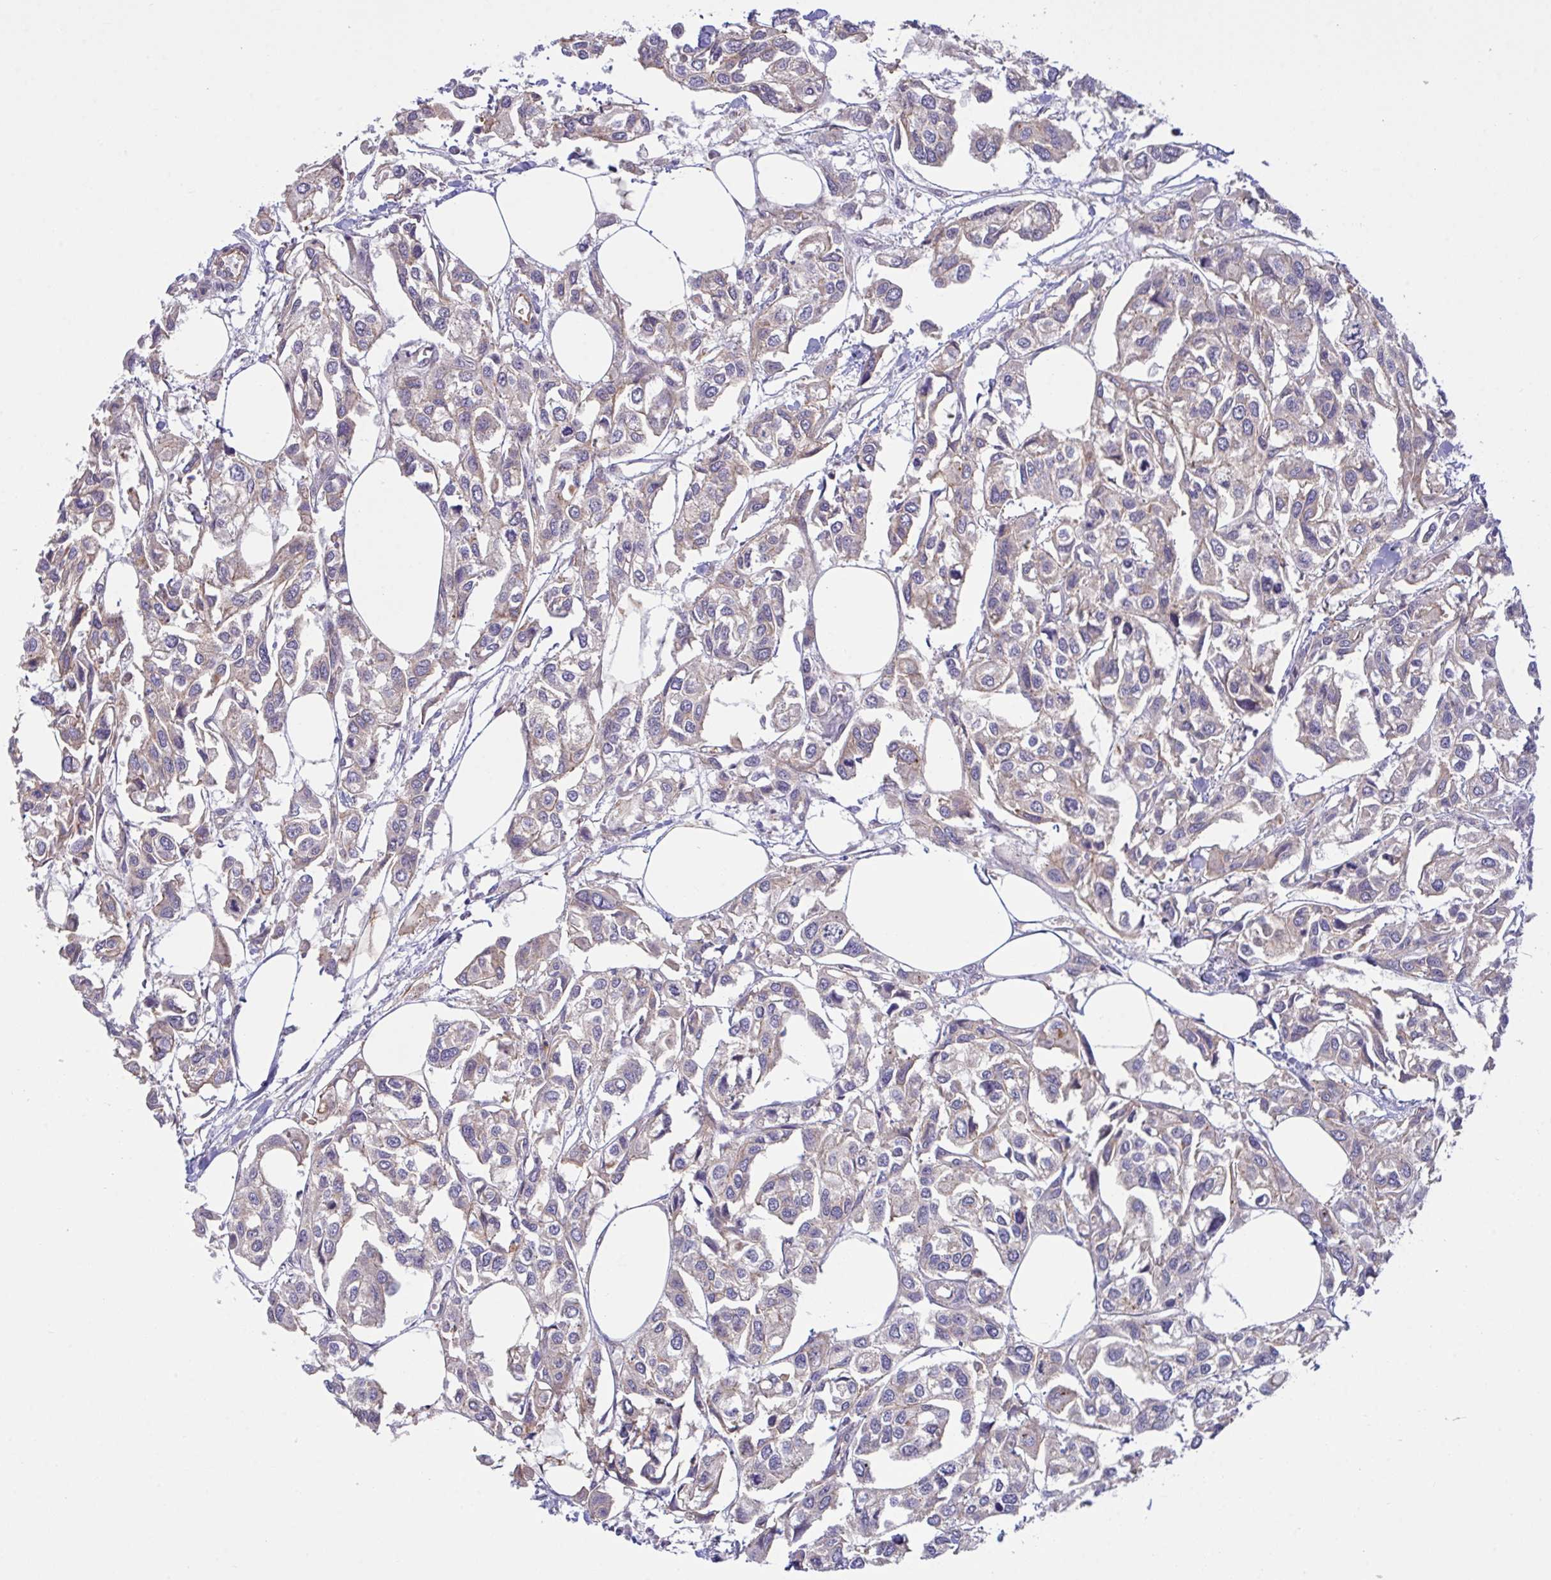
{"staining": {"intensity": "weak", "quantity": "25%-75%", "location": "cytoplasmic/membranous"}, "tissue": "urothelial cancer", "cell_type": "Tumor cells", "image_type": "cancer", "snomed": [{"axis": "morphology", "description": "Urothelial carcinoma, High grade"}, {"axis": "topography", "description": "Urinary bladder"}], "caption": "Immunohistochemical staining of high-grade urothelial carcinoma shows low levels of weak cytoplasmic/membranous protein staining in approximately 25%-75% of tumor cells.", "gene": "C4orf36", "patient": {"sex": "male", "age": 67}}